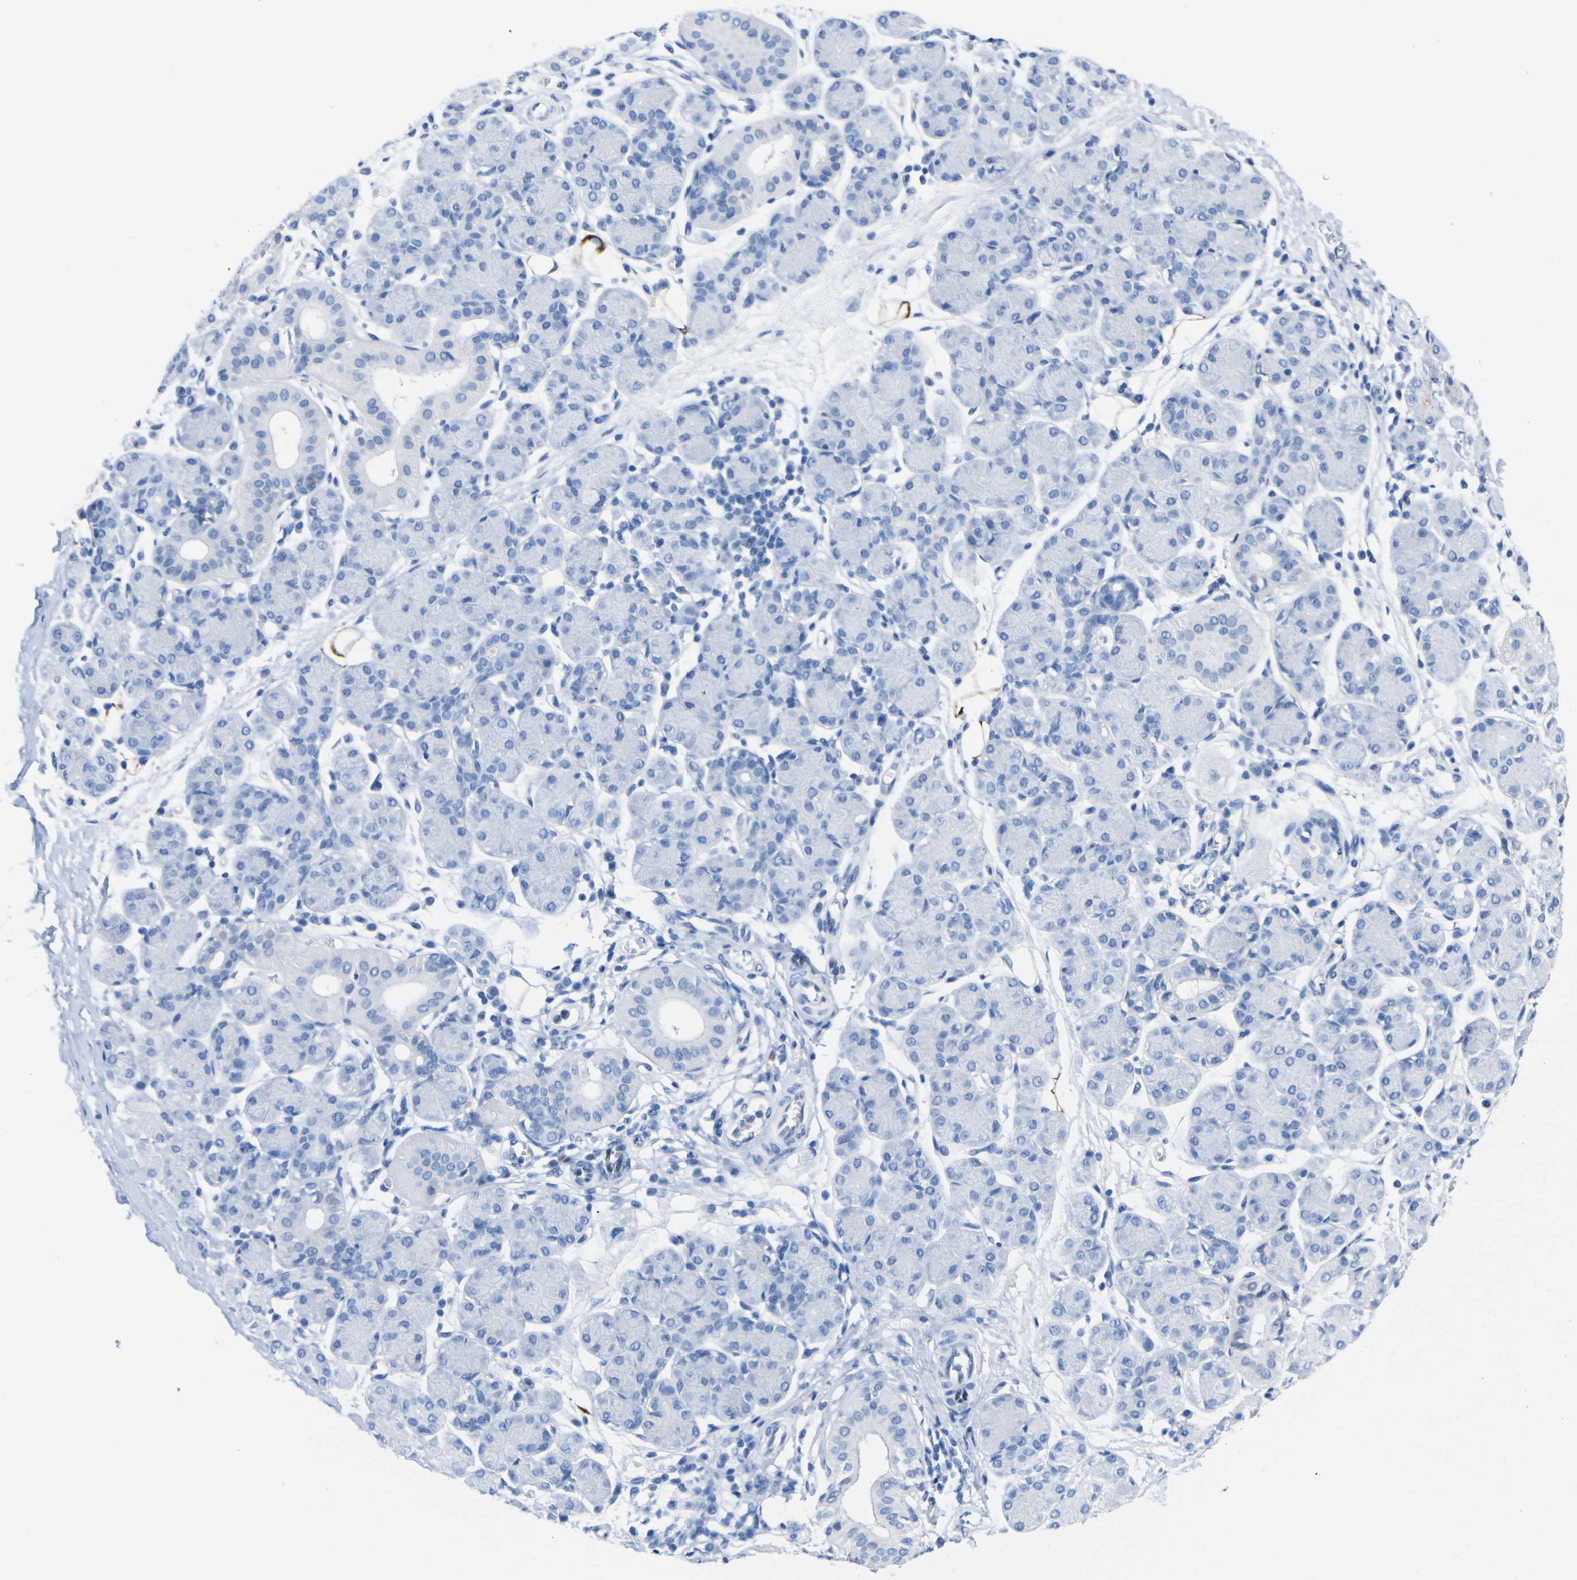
{"staining": {"intensity": "negative", "quantity": "none", "location": "none"}, "tissue": "salivary gland", "cell_type": "Glandular cells", "image_type": "normal", "snomed": [{"axis": "morphology", "description": "Normal tissue, NOS"}, {"axis": "morphology", "description": "Inflammation, NOS"}, {"axis": "topography", "description": "Lymph node"}, {"axis": "topography", "description": "Salivary gland"}], "caption": "IHC photomicrograph of normal human salivary gland stained for a protein (brown), which exhibits no positivity in glandular cells.", "gene": "DACH1", "patient": {"sex": "male", "age": 3}}